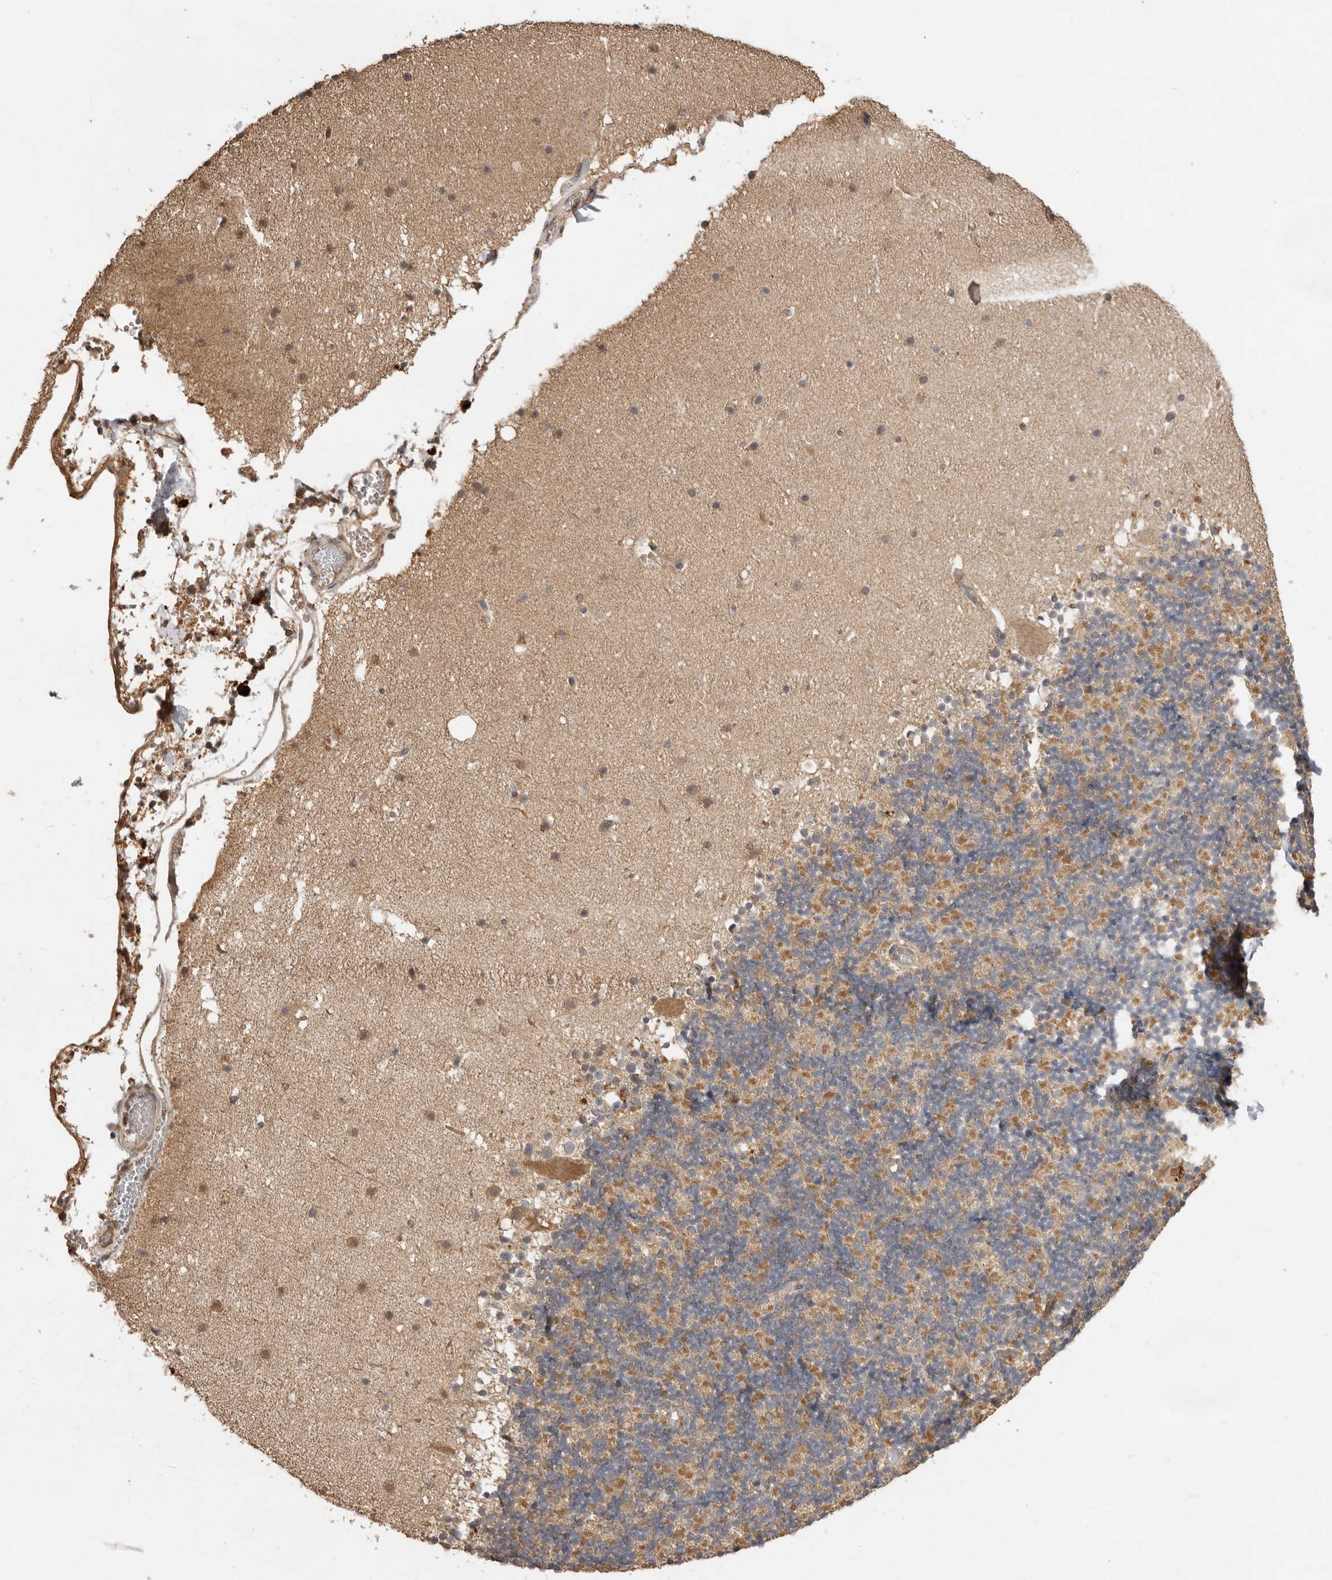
{"staining": {"intensity": "moderate", "quantity": ">75%", "location": "cytoplasmic/membranous"}, "tissue": "cerebellum", "cell_type": "Cells in granular layer", "image_type": "normal", "snomed": [{"axis": "morphology", "description": "Normal tissue, NOS"}, {"axis": "topography", "description": "Cerebellum"}], "caption": "A brown stain highlights moderate cytoplasmic/membranous expression of a protein in cells in granular layer of unremarkable cerebellum.", "gene": "JAG2", "patient": {"sex": "male", "age": 57}}